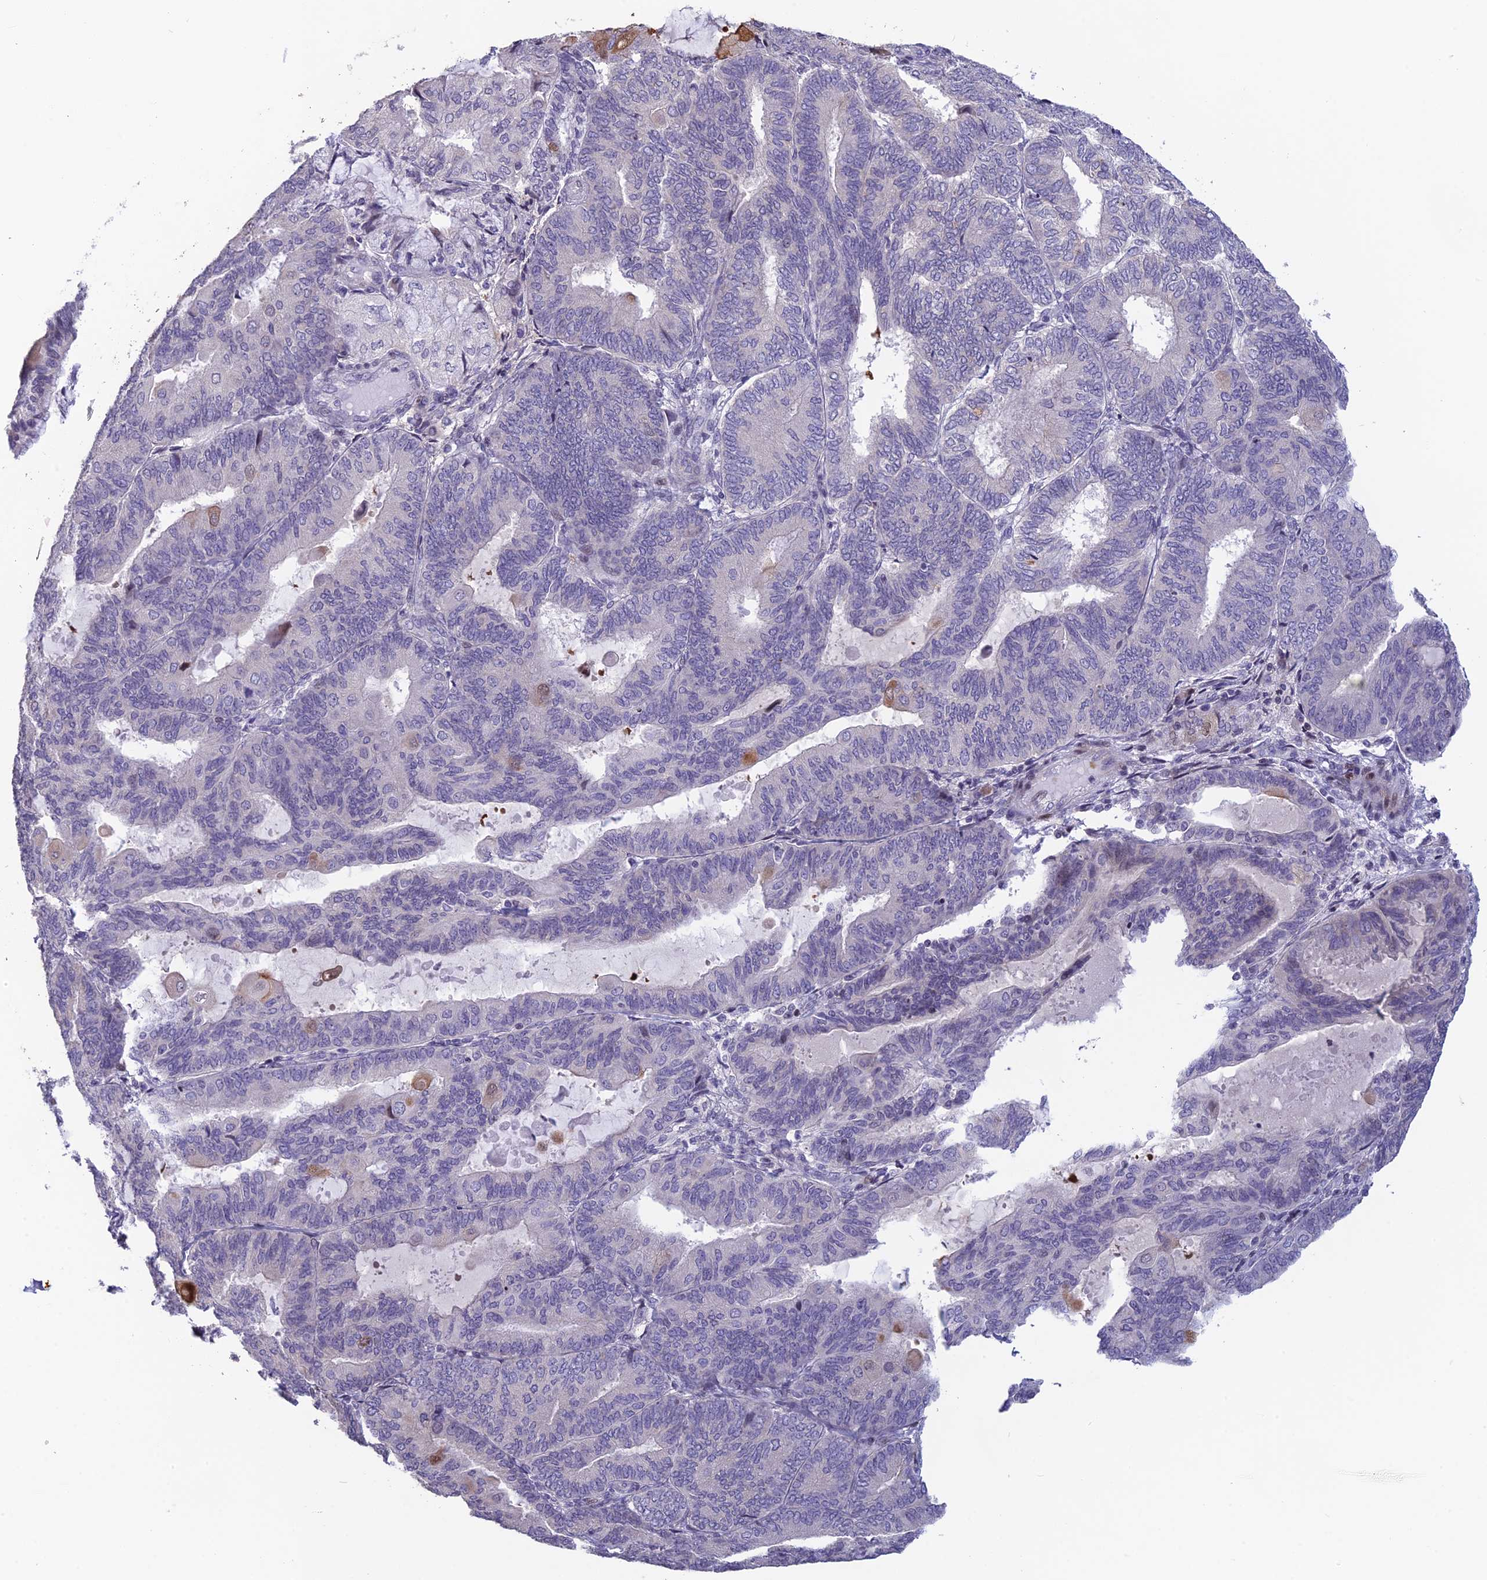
{"staining": {"intensity": "negative", "quantity": "none", "location": "none"}, "tissue": "endometrial cancer", "cell_type": "Tumor cells", "image_type": "cancer", "snomed": [{"axis": "morphology", "description": "Adenocarcinoma, NOS"}, {"axis": "topography", "description": "Endometrium"}], "caption": "The IHC image has no significant positivity in tumor cells of endometrial adenocarcinoma tissue.", "gene": "TMEM134", "patient": {"sex": "female", "age": 81}}